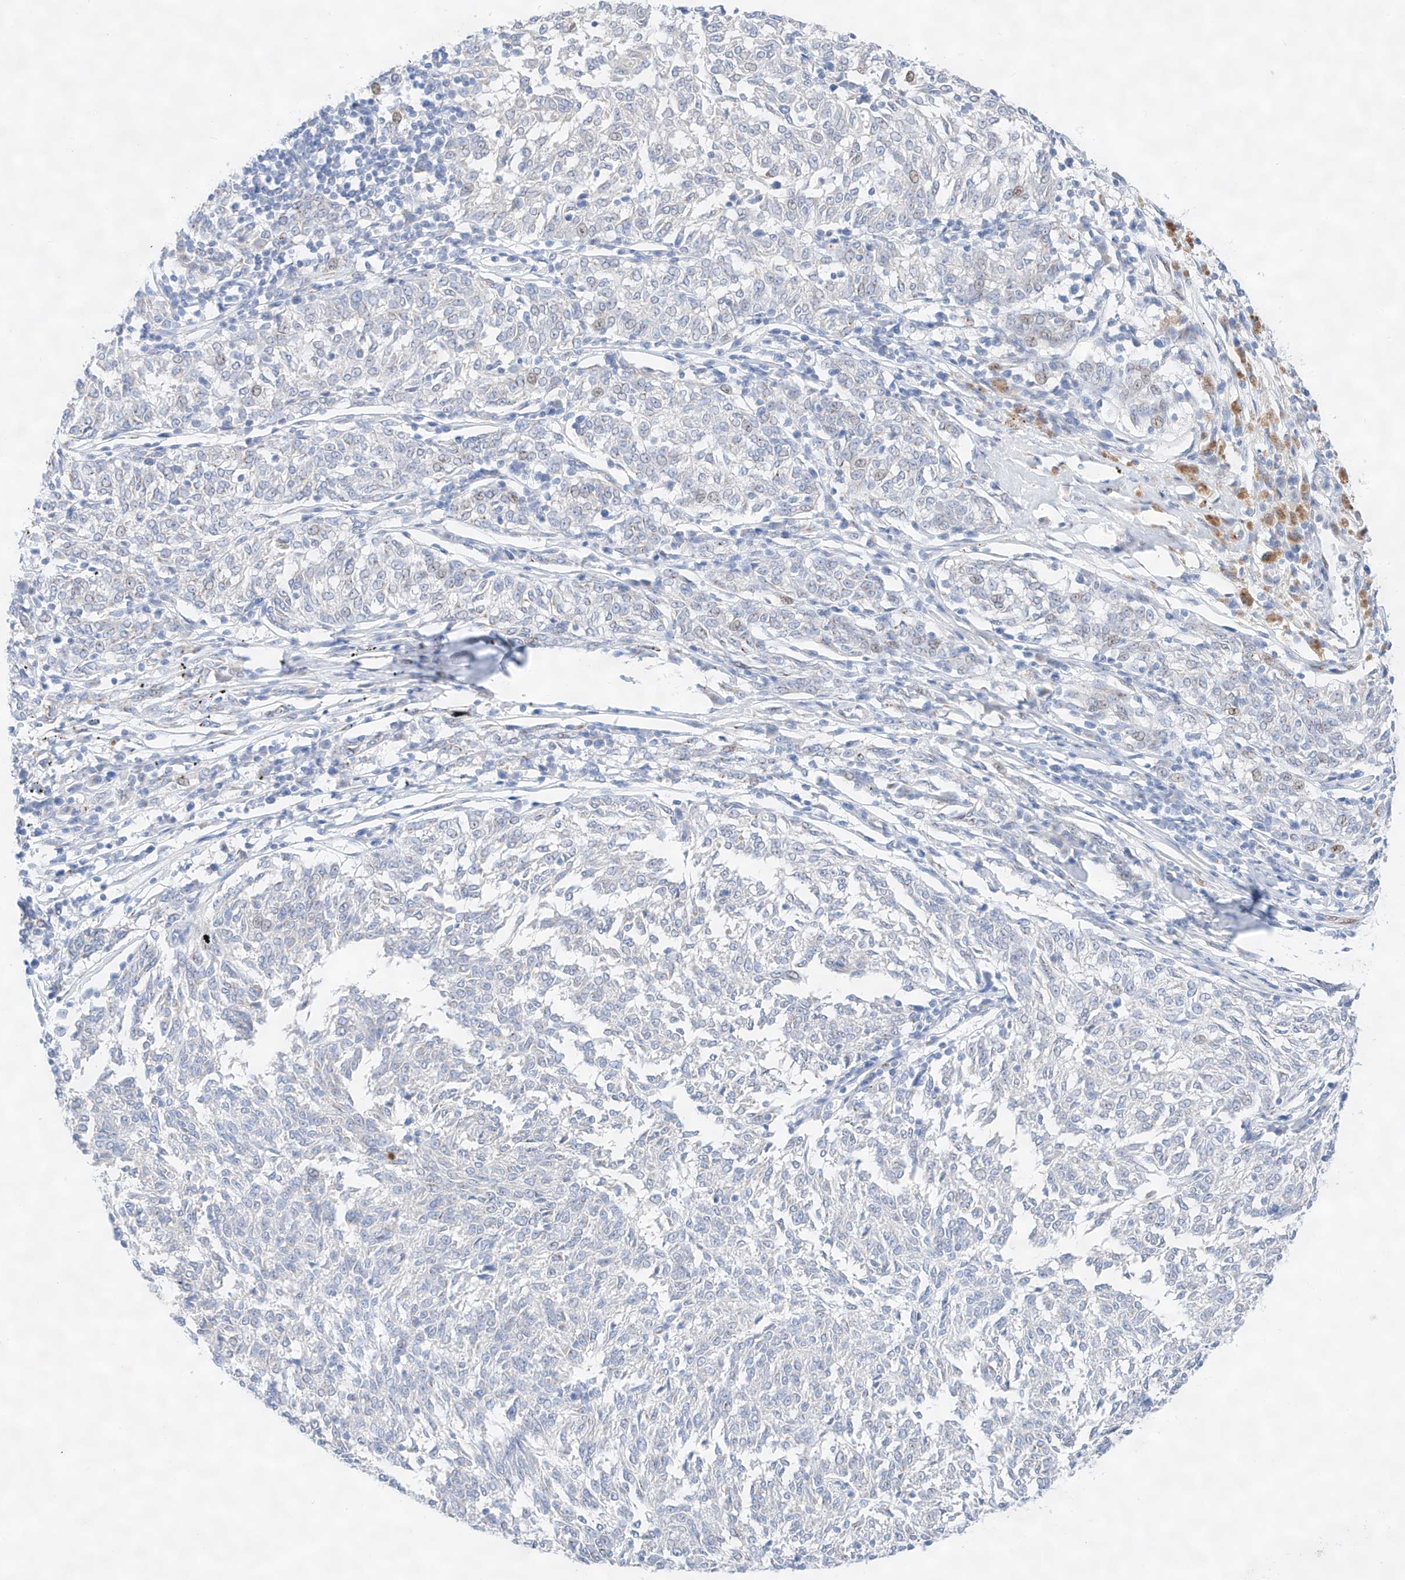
{"staining": {"intensity": "moderate", "quantity": "<25%", "location": "nuclear"}, "tissue": "melanoma", "cell_type": "Tumor cells", "image_type": "cancer", "snomed": [{"axis": "morphology", "description": "Malignant melanoma, NOS"}, {"axis": "topography", "description": "Skin"}], "caption": "Malignant melanoma was stained to show a protein in brown. There is low levels of moderate nuclear staining in approximately <25% of tumor cells. The protein of interest is stained brown, and the nuclei are stained in blue (DAB (3,3'-diaminobenzidine) IHC with brightfield microscopy, high magnification).", "gene": "NT5C3B", "patient": {"sex": "female", "age": 72}}